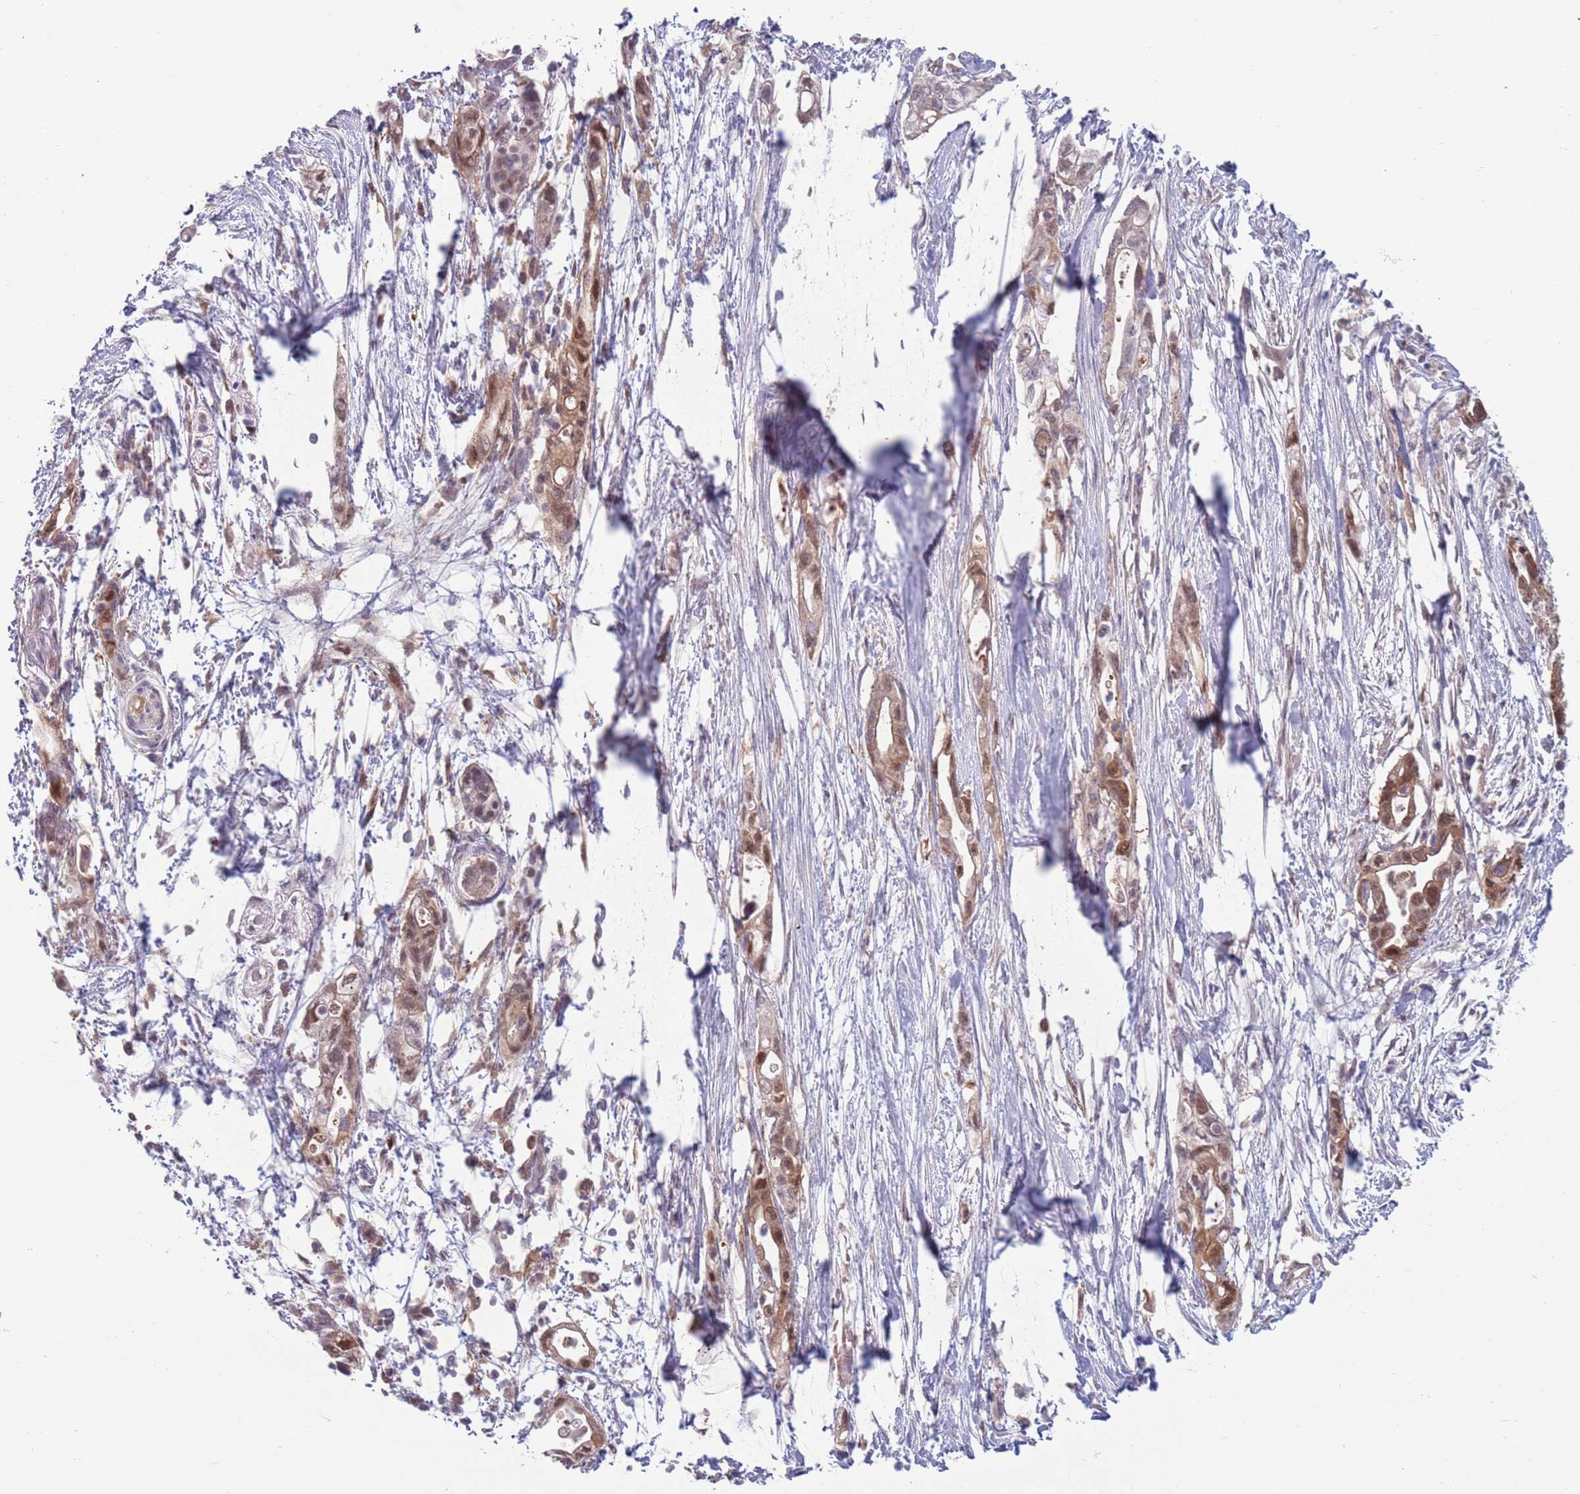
{"staining": {"intensity": "weak", "quantity": ">75%", "location": "cytoplasmic/membranous,nuclear"}, "tissue": "pancreatic cancer", "cell_type": "Tumor cells", "image_type": "cancer", "snomed": [{"axis": "morphology", "description": "Adenocarcinoma, NOS"}, {"axis": "topography", "description": "Pancreas"}], "caption": "The image displays staining of adenocarcinoma (pancreatic), revealing weak cytoplasmic/membranous and nuclear protein staining (brown color) within tumor cells.", "gene": "CLNS1A", "patient": {"sex": "female", "age": 72}}